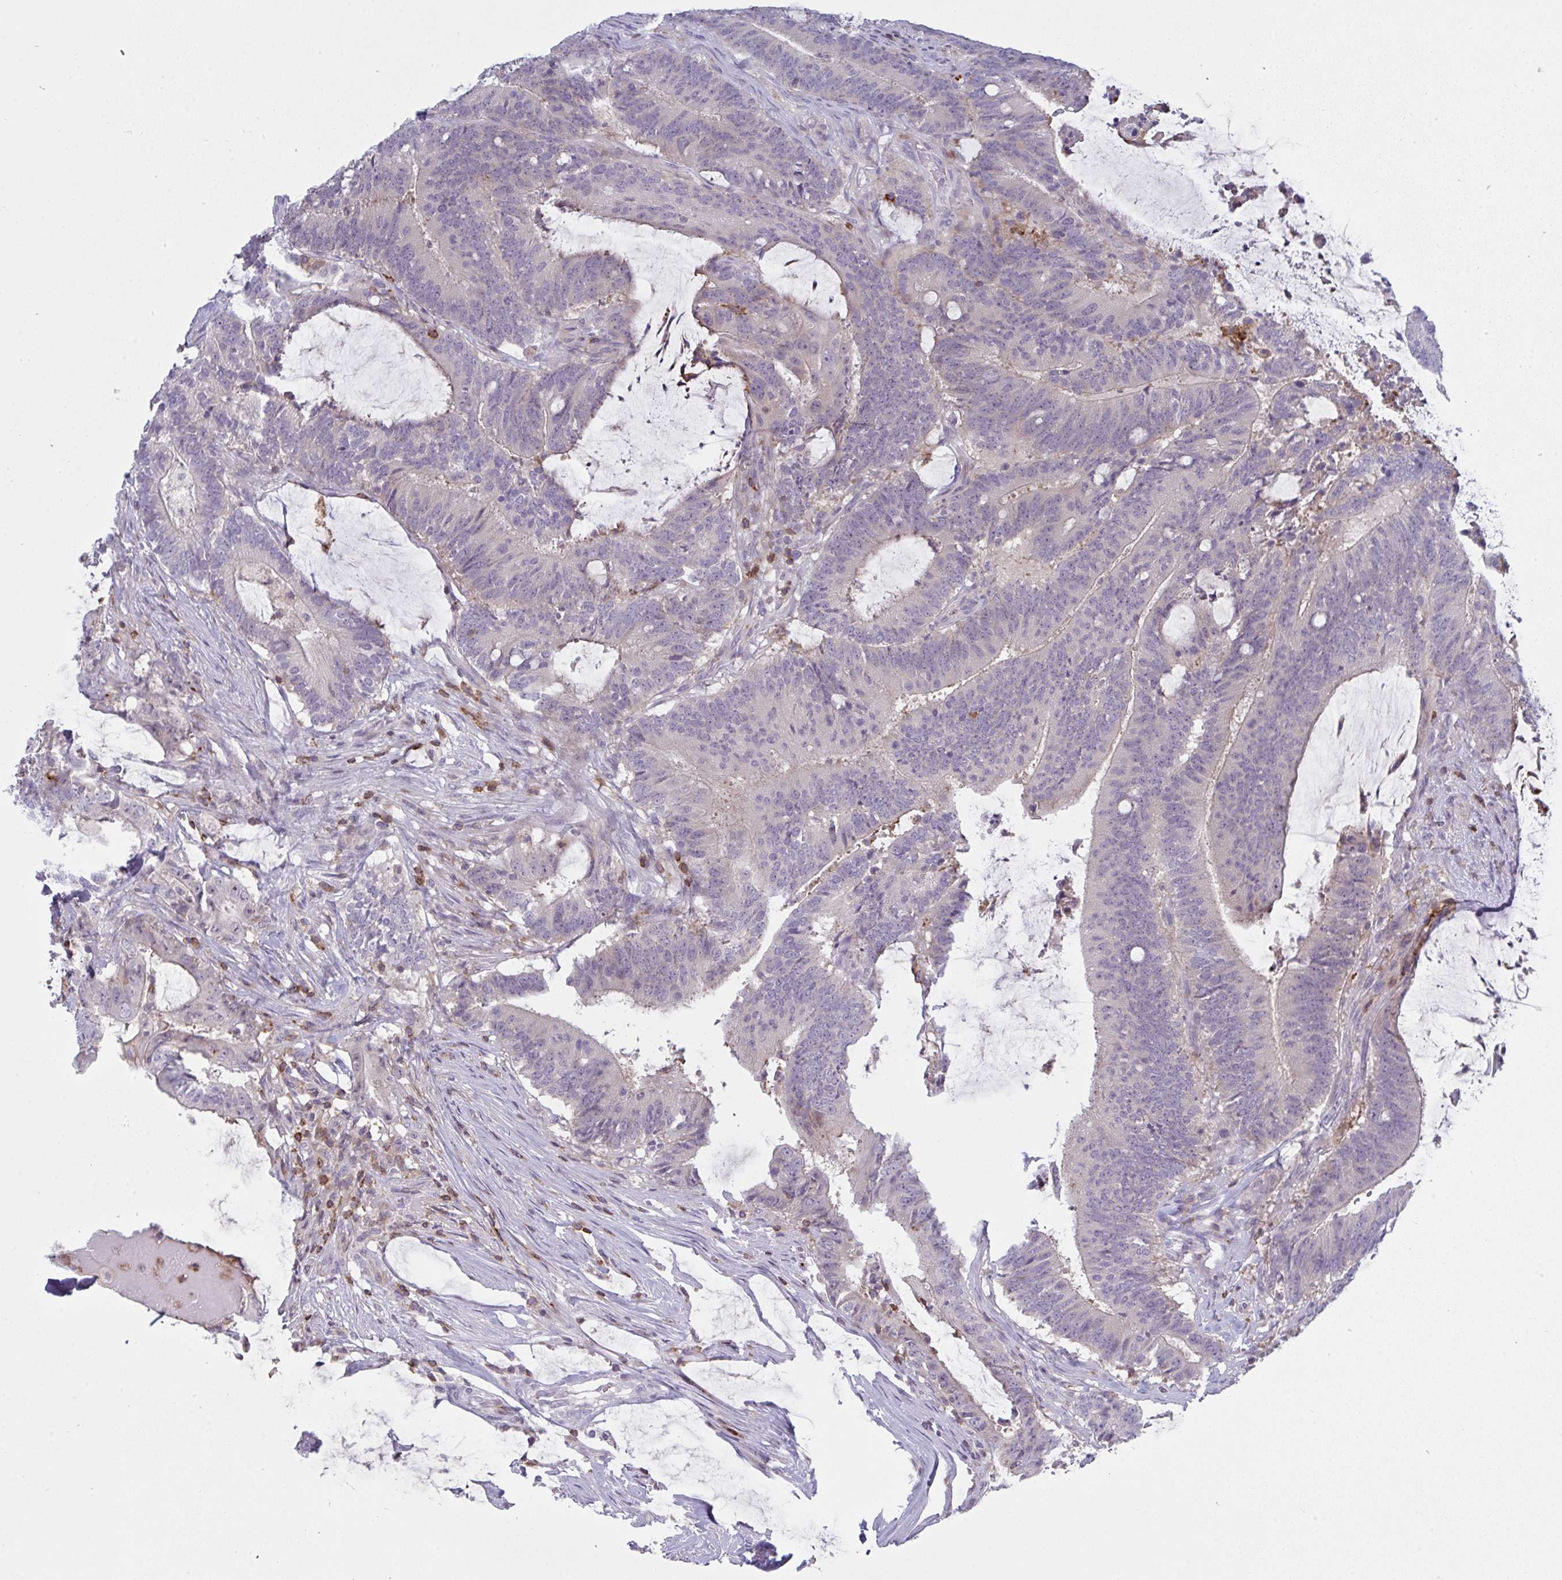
{"staining": {"intensity": "negative", "quantity": "none", "location": "none"}, "tissue": "colorectal cancer", "cell_type": "Tumor cells", "image_type": "cancer", "snomed": [{"axis": "morphology", "description": "Adenocarcinoma, NOS"}, {"axis": "topography", "description": "Colon"}], "caption": "IHC of colorectal cancer (adenocarcinoma) demonstrates no staining in tumor cells.", "gene": "CD80", "patient": {"sex": "female", "age": 43}}